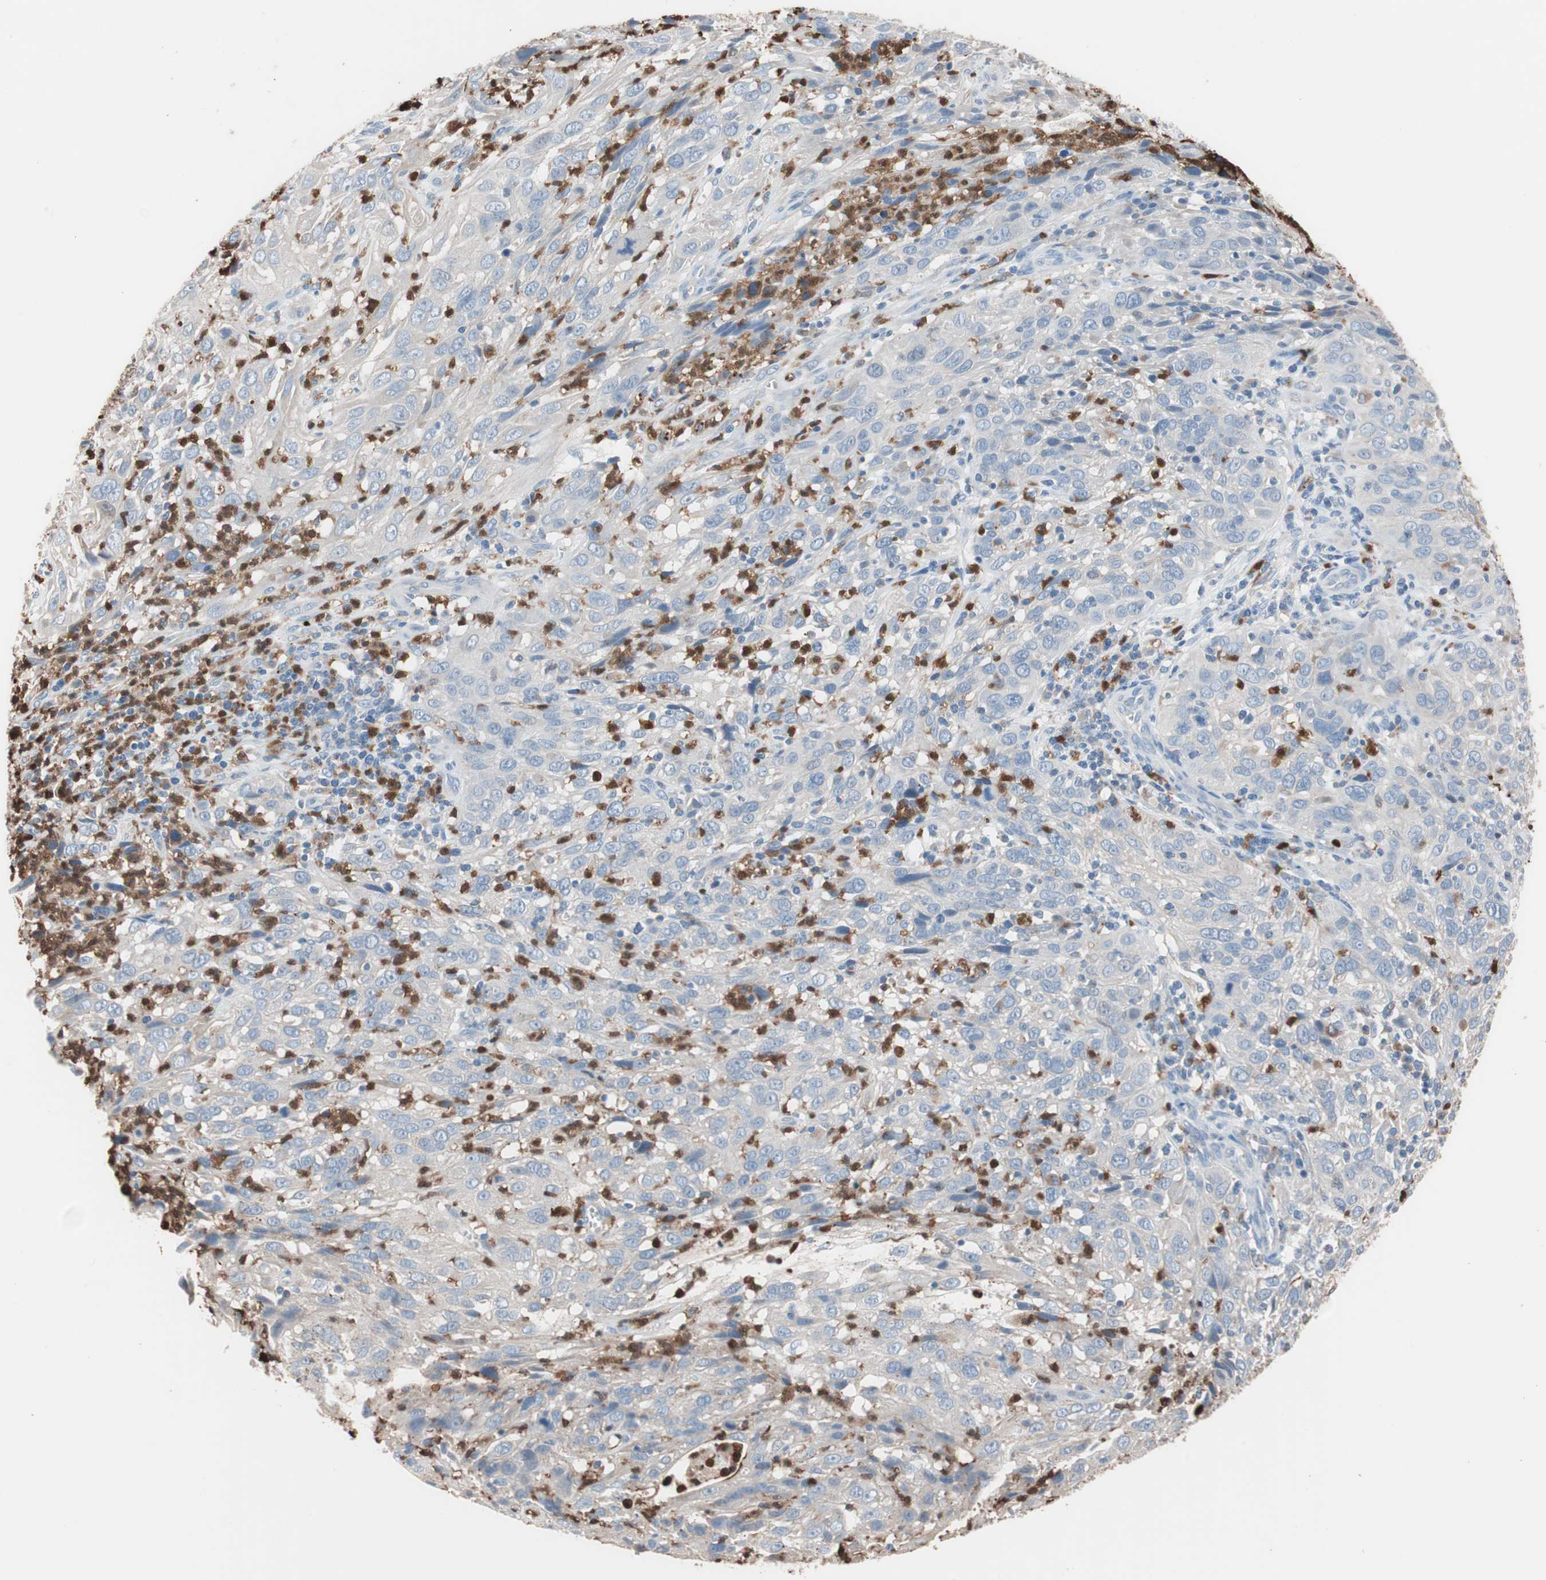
{"staining": {"intensity": "weak", "quantity": "<25%", "location": "cytoplasmic/membranous"}, "tissue": "cervical cancer", "cell_type": "Tumor cells", "image_type": "cancer", "snomed": [{"axis": "morphology", "description": "Squamous cell carcinoma, NOS"}, {"axis": "topography", "description": "Cervix"}], "caption": "This image is of cervical cancer (squamous cell carcinoma) stained with immunohistochemistry to label a protein in brown with the nuclei are counter-stained blue. There is no positivity in tumor cells.", "gene": "CLEC4D", "patient": {"sex": "female", "age": 32}}